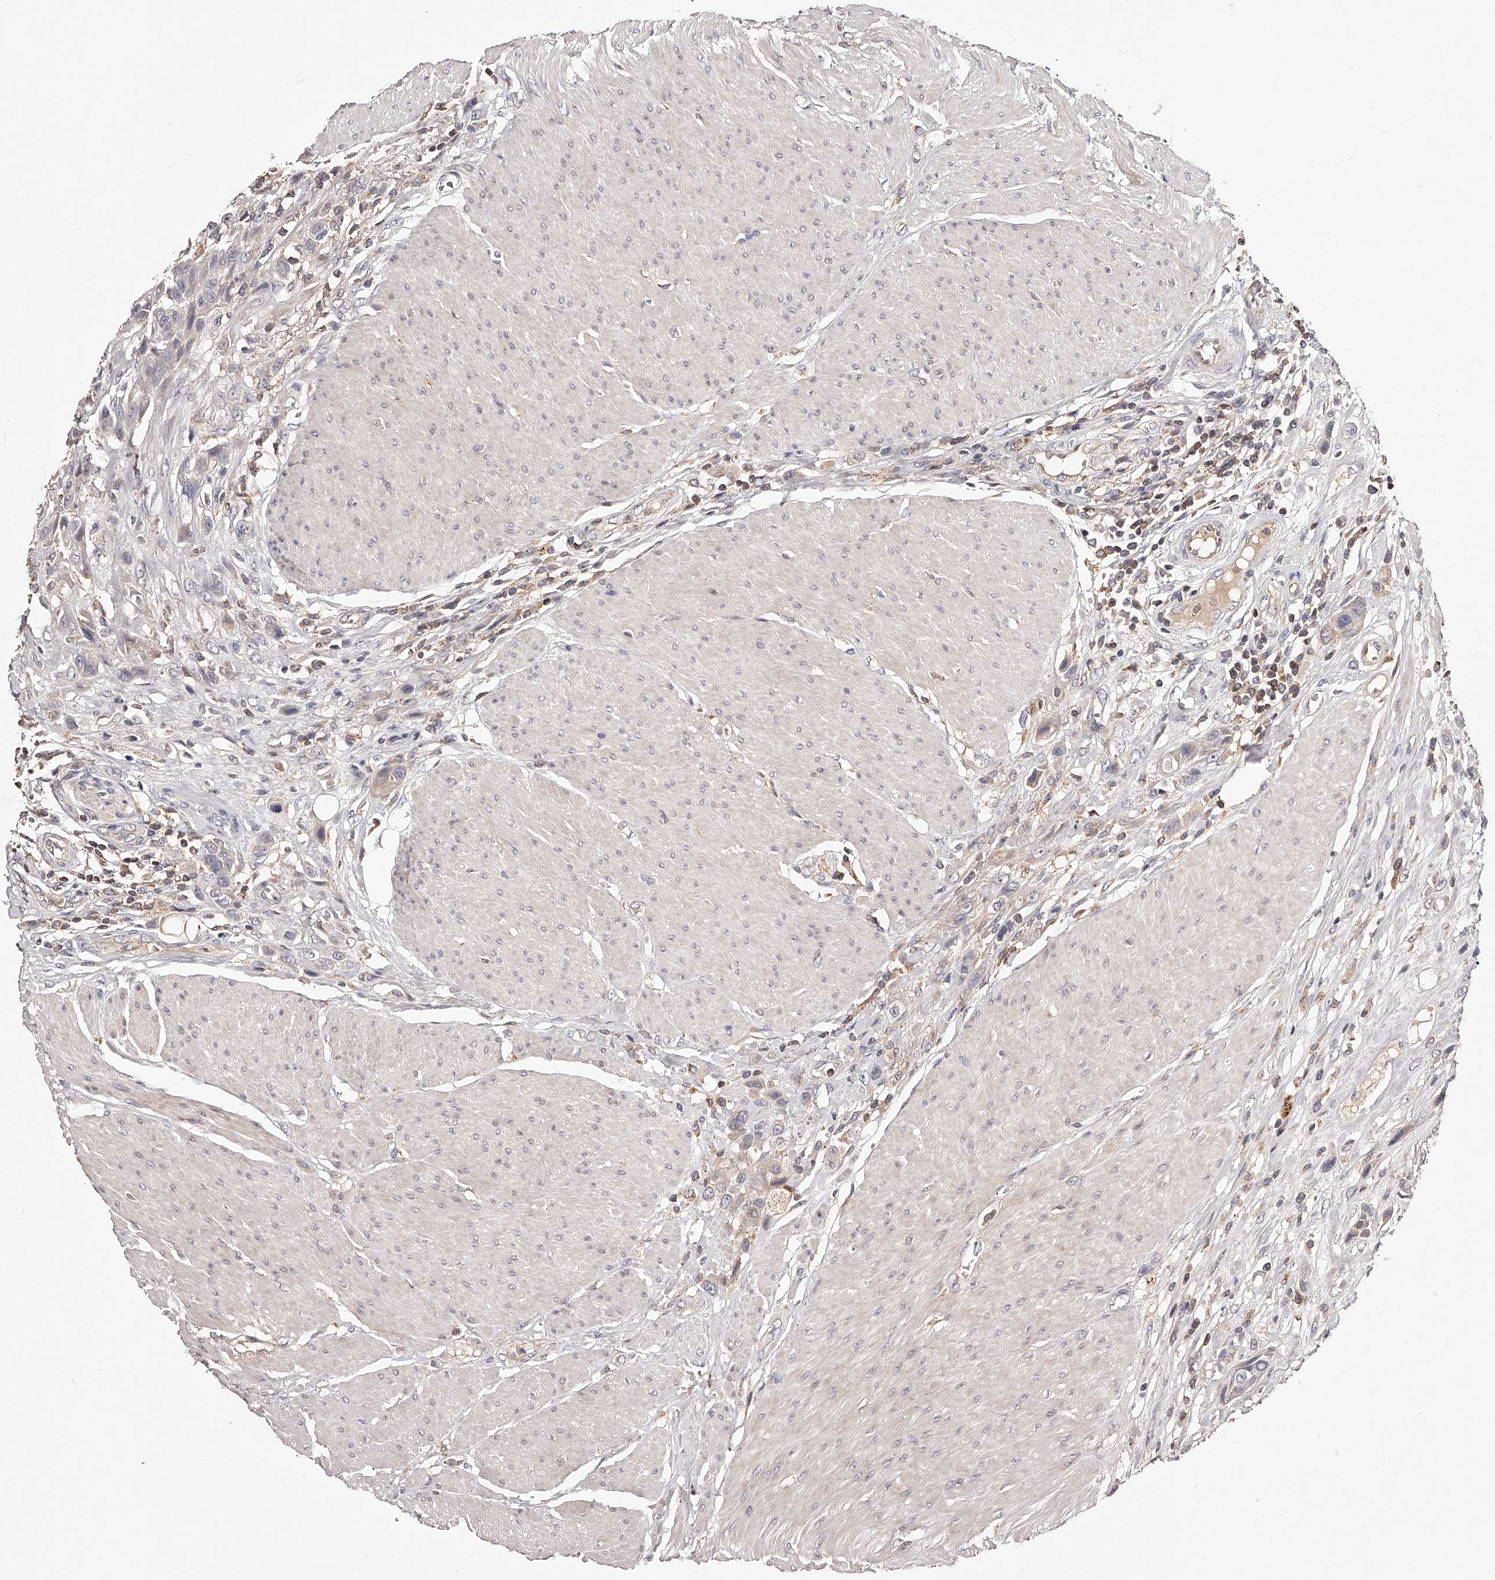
{"staining": {"intensity": "weak", "quantity": "<25%", "location": "cytoplasmic/membranous"}, "tissue": "urothelial cancer", "cell_type": "Tumor cells", "image_type": "cancer", "snomed": [{"axis": "morphology", "description": "Urothelial carcinoma, High grade"}, {"axis": "topography", "description": "Urinary bladder"}], "caption": "Protein analysis of urothelial carcinoma (high-grade) displays no significant positivity in tumor cells.", "gene": "PHACTR1", "patient": {"sex": "male", "age": 50}}